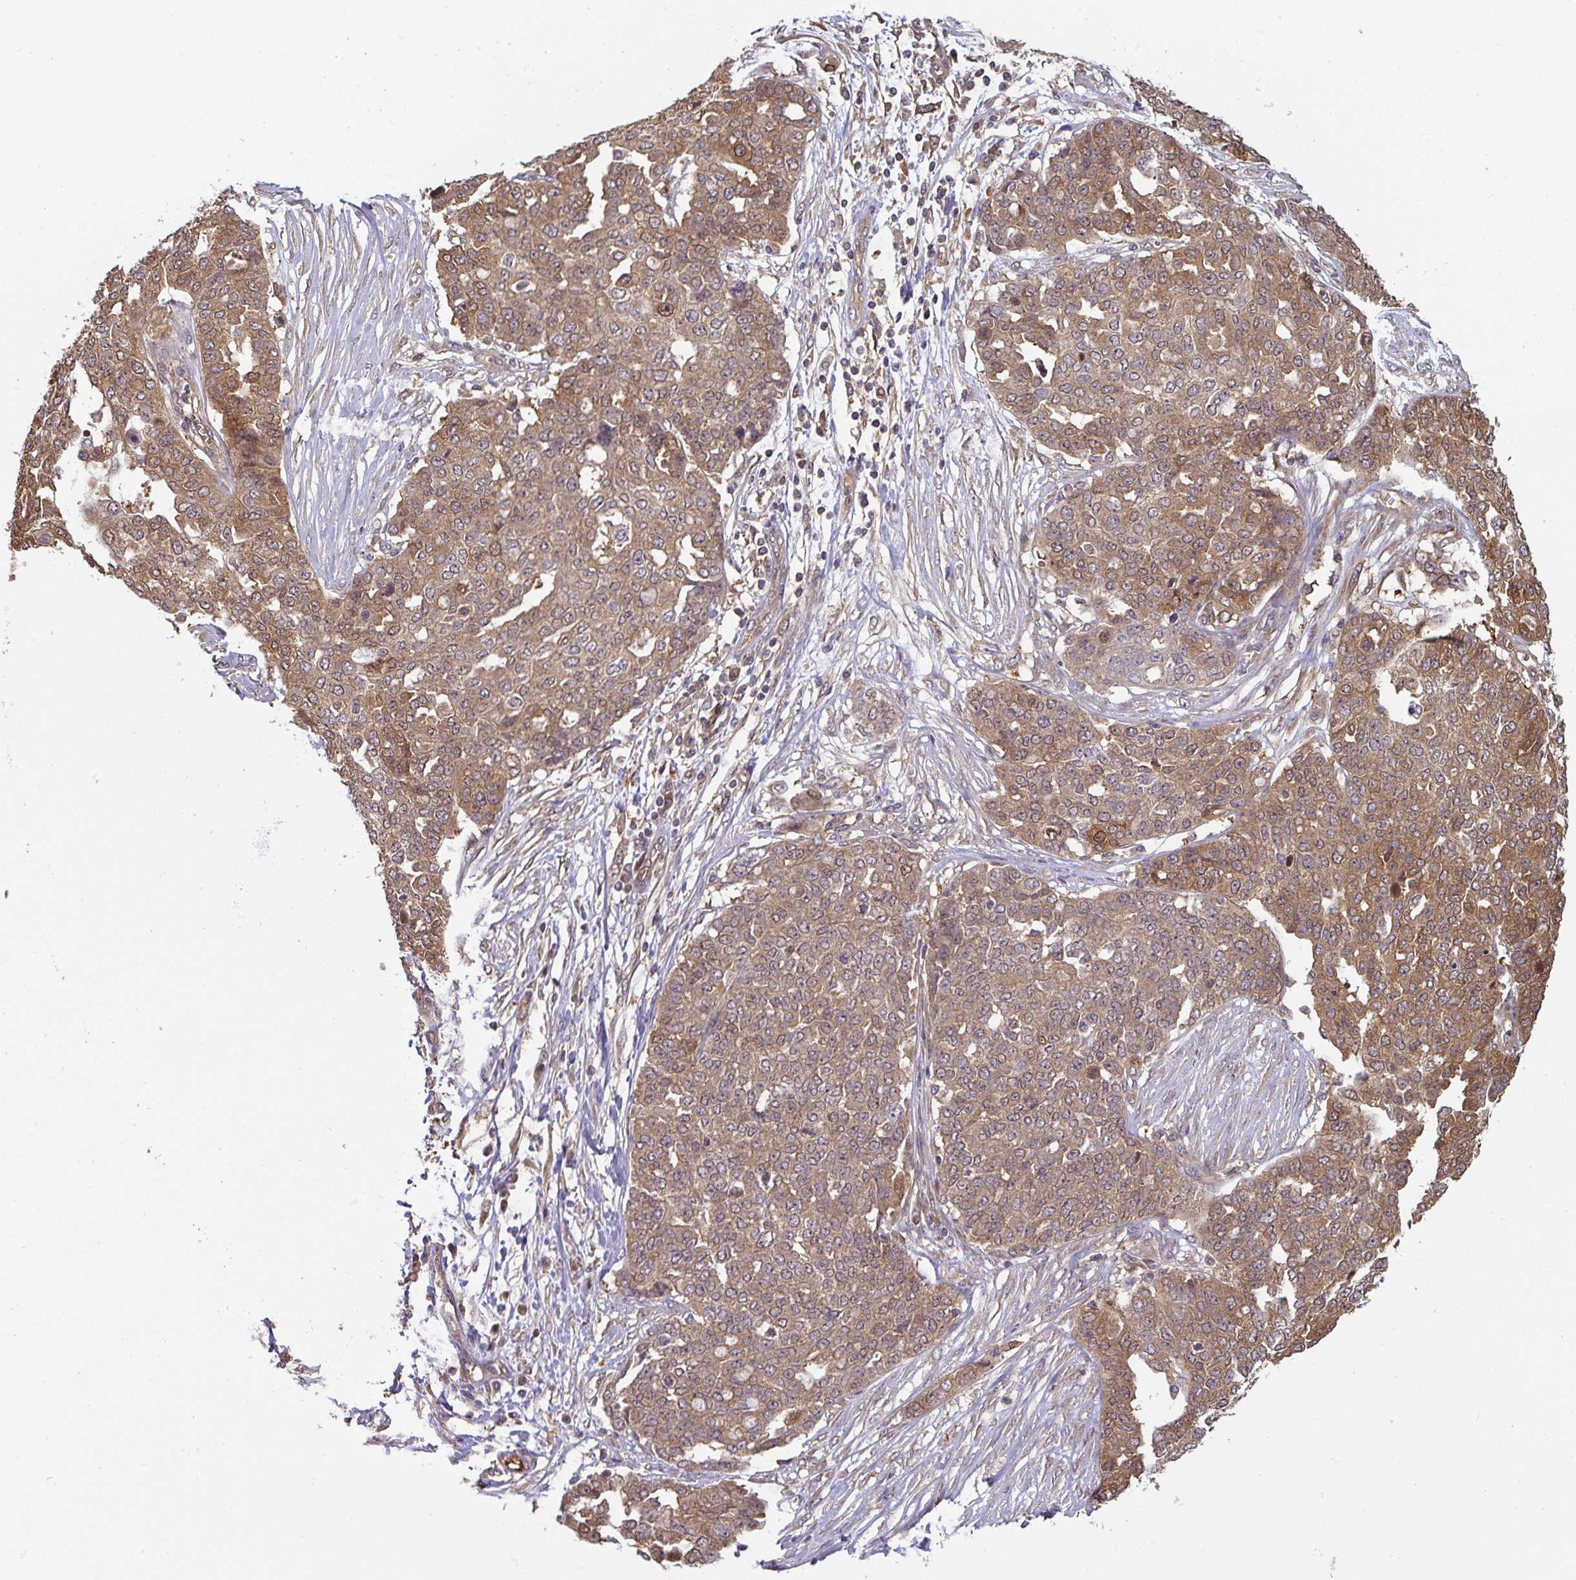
{"staining": {"intensity": "moderate", "quantity": ">75%", "location": "cytoplasmic/membranous"}, "tissue": "ovarian cancer", "cell_type": "Tumor cells", "image_type": "cancer", "snomed": [{"axis": "morphology", "description": "Cystadenocarcinoma, serous, NOS"}, {"axis": "topography", "description": "Soft tissue"}, {"axis": "topography", "description": "Ovary"}], "caption": "Immunohistochemical staining of ovarian serous cystadenocarcinoma reveals medium levels of moderate cytoplasmic/membranous protein positivity in approximately >75% of tumor cells.", "gene": "ST13", "patient": {"sex": "female", "age": 57}}